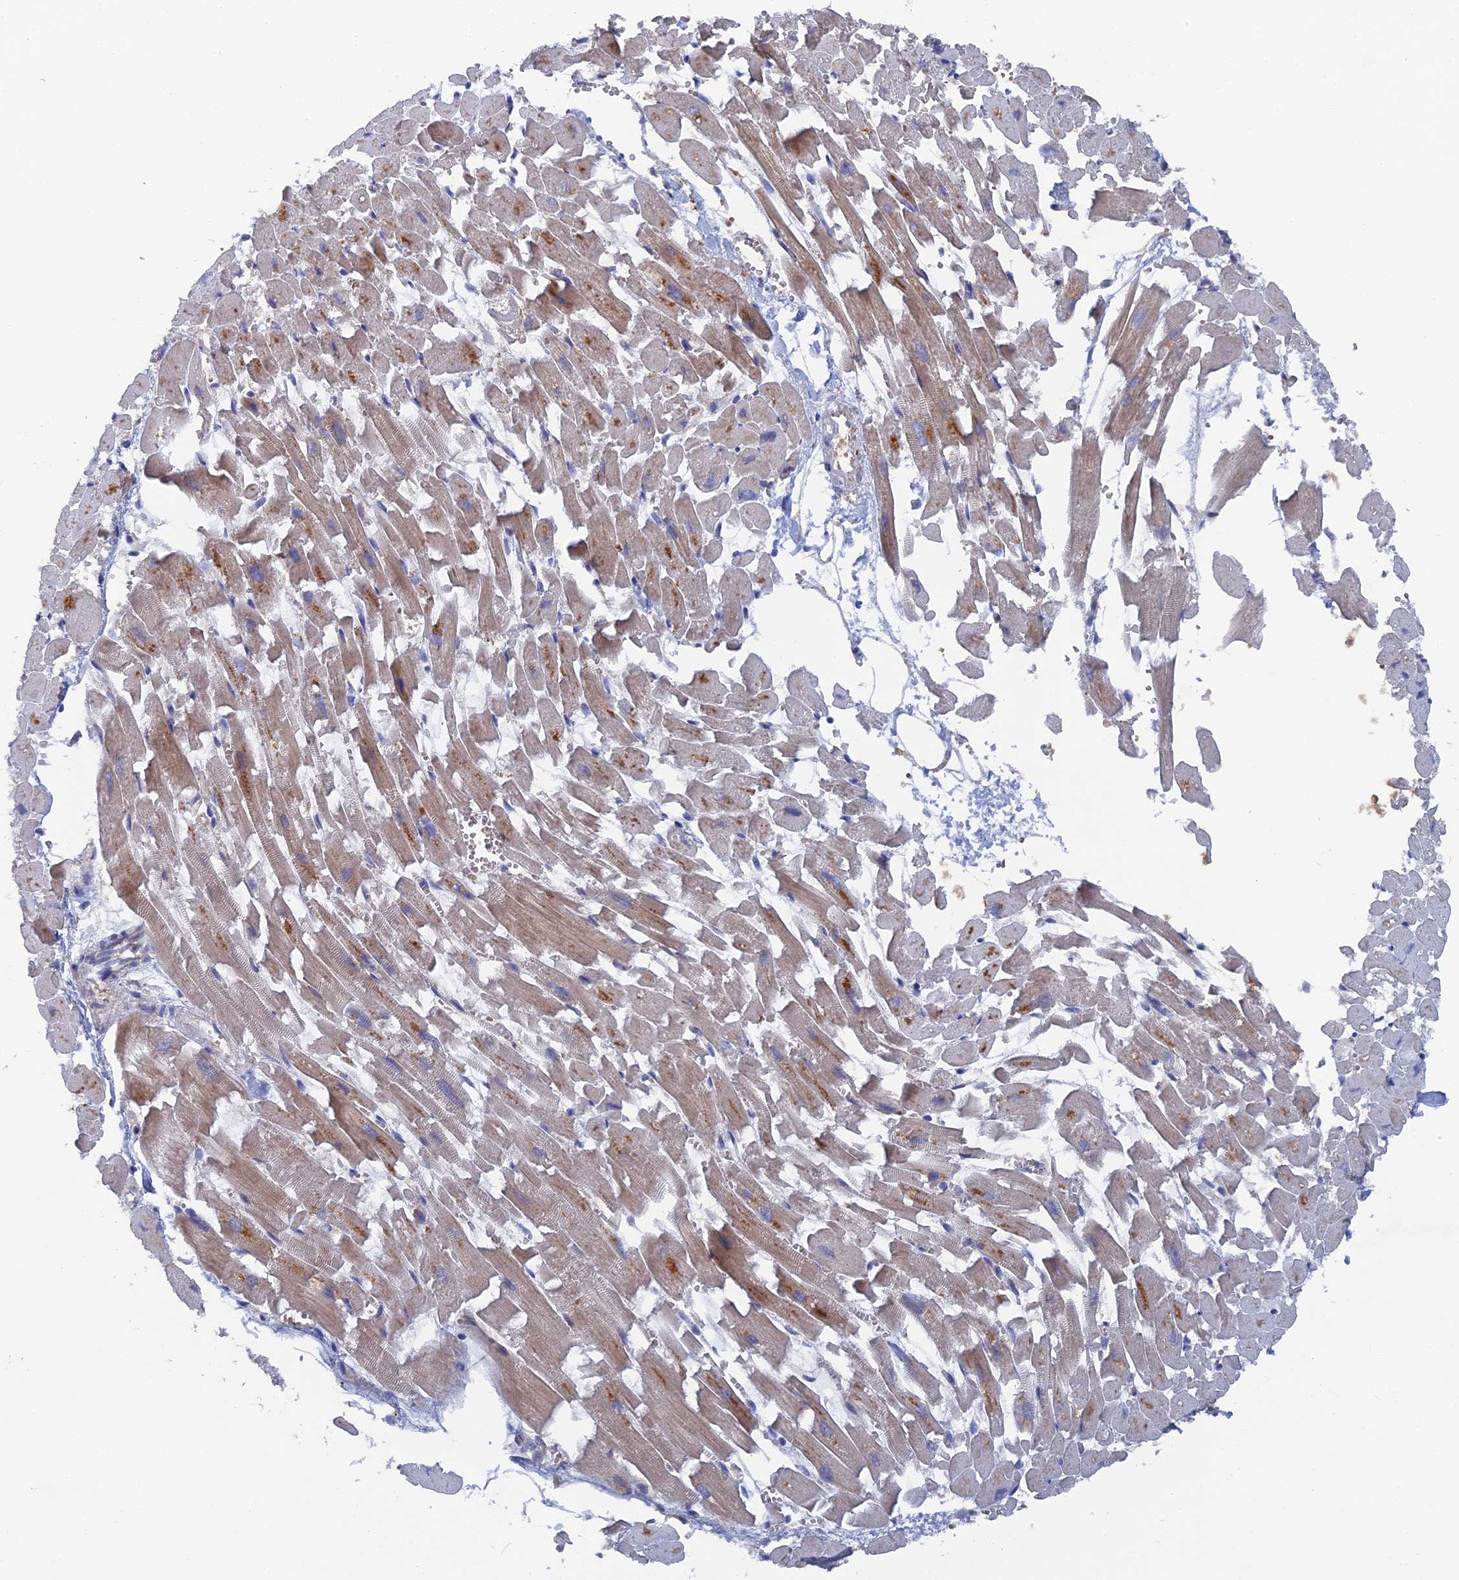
{"staining": {"intensity": "moderate", "quantity": "<25%", "location": "cytoplasmic/membranous"}, "tissue": "heart muscle", "cell_type": "Cardiomyocytes", "image_type": "normal", "snomed": [{"axis": "morphology", "description": "Normal tissue, NOS"}, {"axis": "topography", "description": "Heart"}], "caption": "Brown immunohistochemical staining in benign human heart muscle demonstrates moderate cytoplasmic/membranous expression in about <25% of cardiomyocytes. (IHC, brightfield microscopy, high magnification).", "gene": "SMG9", "patient": {"sex": "female", "age": 64}}